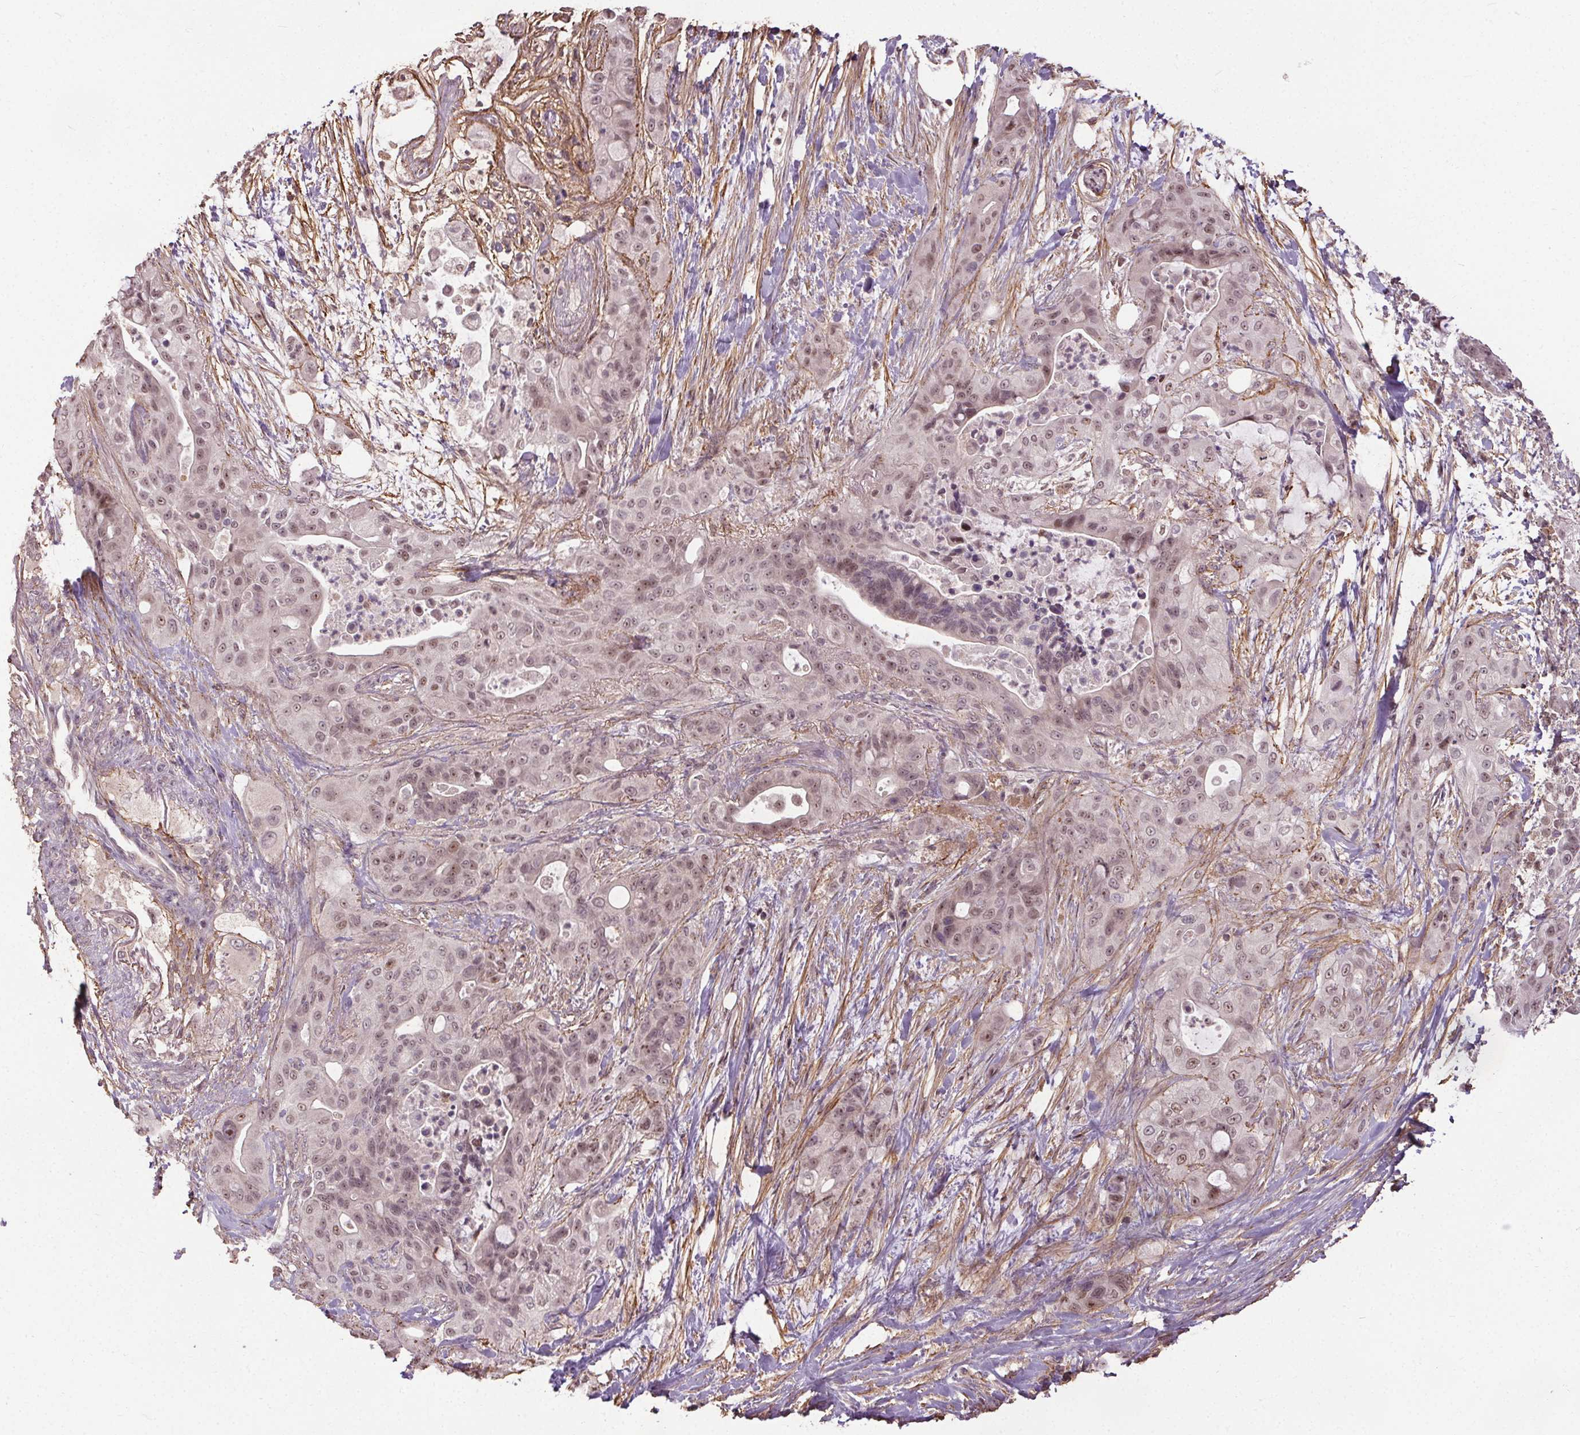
{"staining": {"intensity": "weak", "quantity": ">75%", "location": "nuclear"}, "tissue": "pancreatic cancer", "cell_type": "Tumor cells", "image_type": "cancer", "snomed": [{"axis": "morphology", "description": "Adenocarcinoma, NOS"}, {"axis": "topography", "description": "Pancreas"}], "caption": "A high-resolution image shows IHC staining of pancreatic cancer, which exhibits weak nuclear staining in approximately >75% of tumor cells.", "gene": "KIAA0232", "patient": {"sex": "male", "age": 71}}